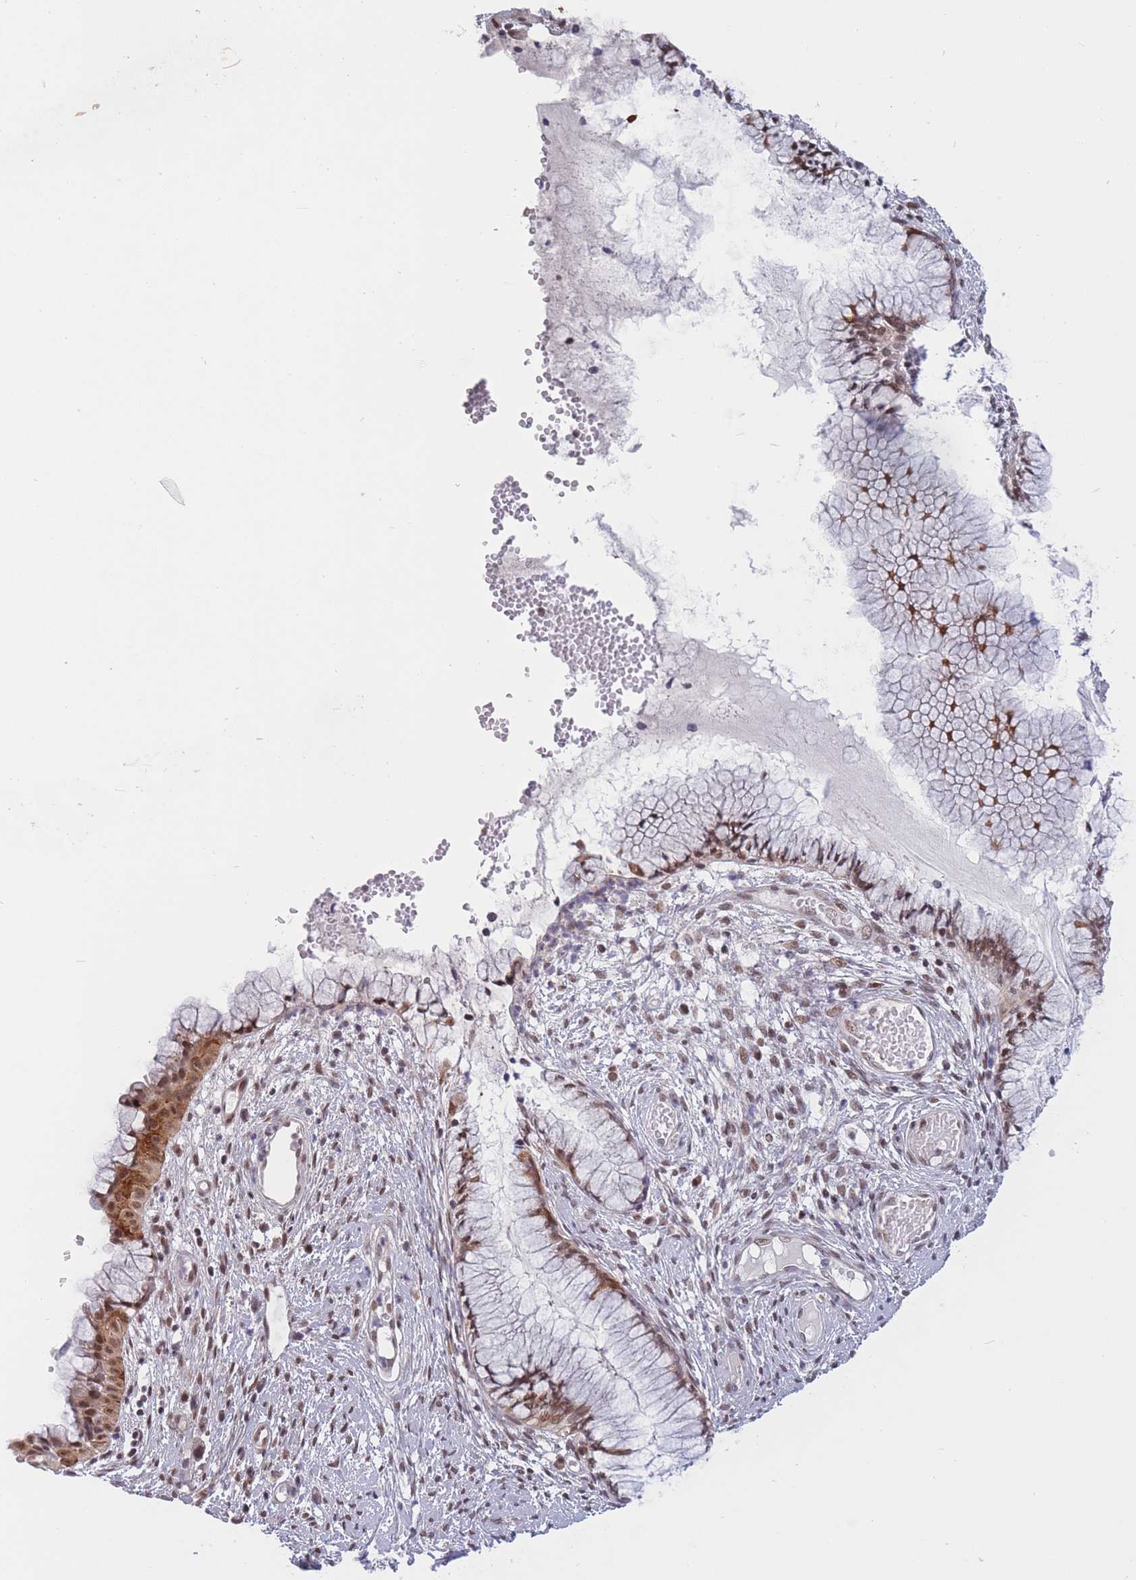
{"staining": {"intensity": "moderate", "quantity": ">75%", "location": "cytoplasmic/membranous,nuclear"}, "tissue": "cervix", "cell_type": "Glandular cells", "image_type": "normal", "snomed": [{"axis": "morphology", "description": "Normal tissue, NOS"}, {"axis": "topography", "description": "Cervix"}], "caption": "Protein analysis of unremarkable cervix demonstrates moderate cytoplasmic/membranous,nuclear expression in approximately >75% of glandular cells.", "gene": "BCL9L", "patient": {"sex": "female", "age": 42}}